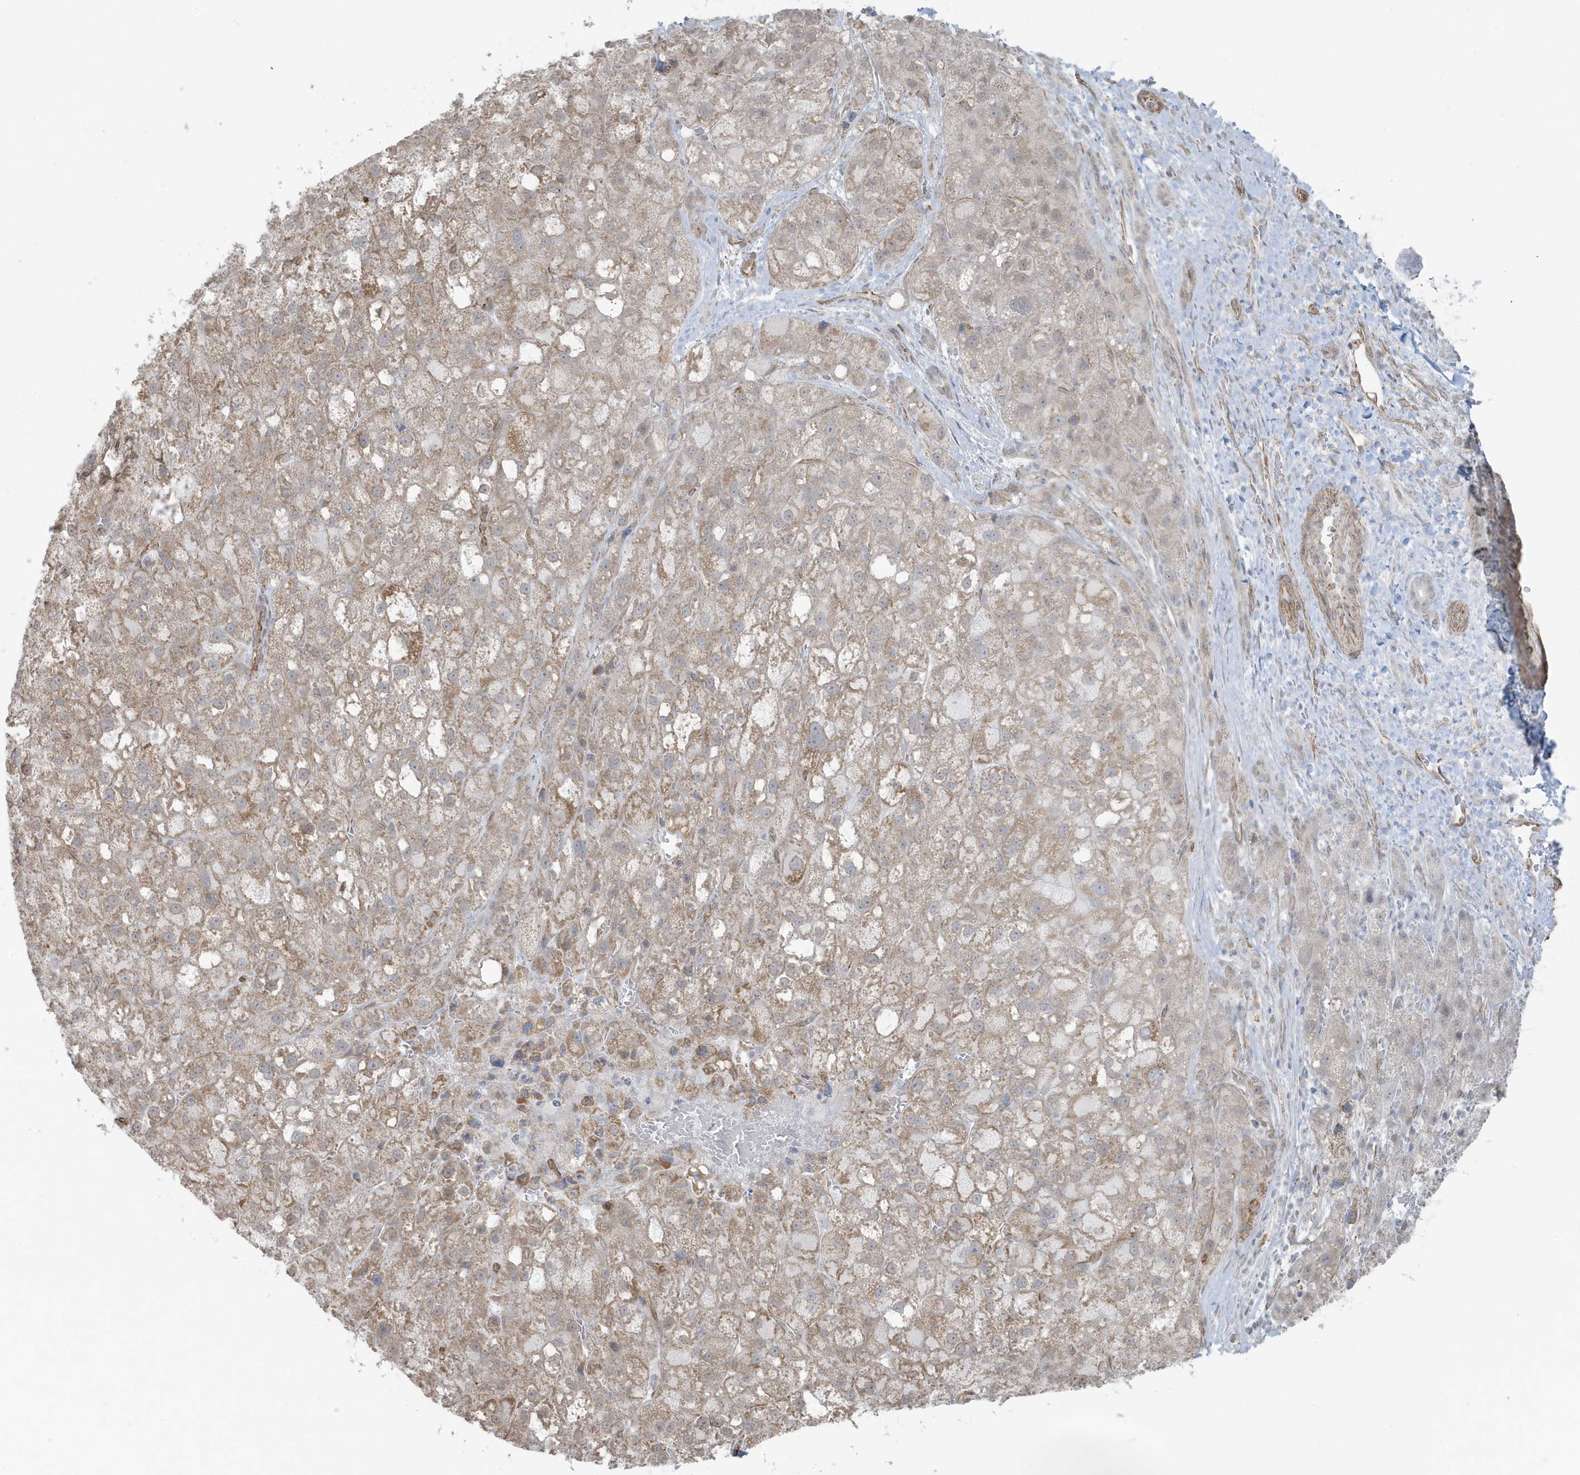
{"staining": {"intensity": "weak", "quantity": ">75%", "location": "cytoplasmic/membranous"}, "tissue": "liver cancer", "cell_type": "Tumor cells", "image_type": "cancer", "snomed": [{"axis": "morphology", "description": "Carcinoma, Hepatocellular, NOS"}, {"axis": "topography", "description": "Liver"}], "caption": "Liver cancer stained for a protein demonstrates weak cytoplasmic/membranous positivity in tumor cells. The protein of interest is stained brown, and the nuclei are stained in blue (DAB (3,3'-diaminobenzidine) IHC with brightfield microscopy, high magnification).", "gene": "CHCHD4", "patient": {"sex": "male", "age": 57}}